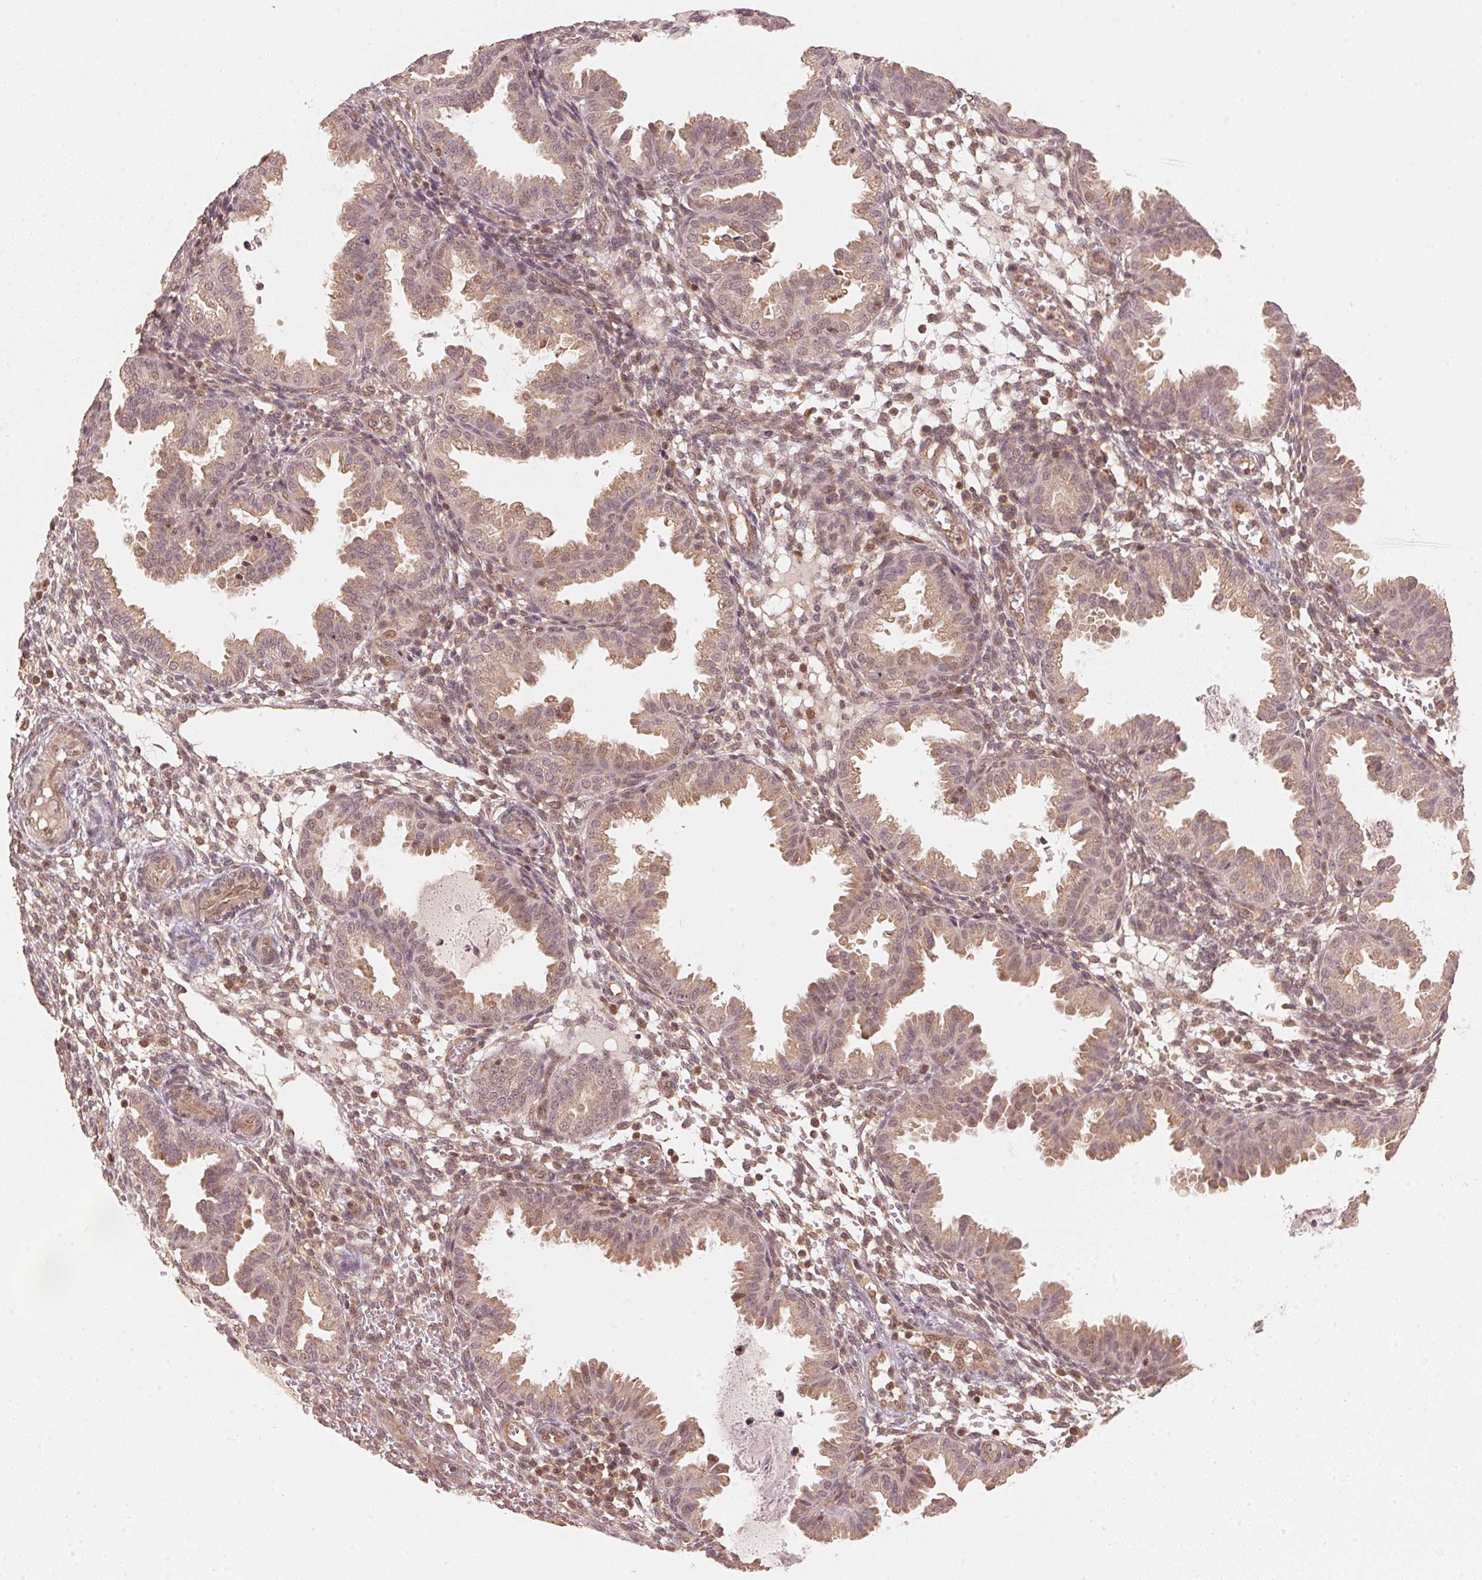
{"staining": {"intensity": "moderate", "quantity": ">75%", "location": "cytoplasmic/membranous"}, "tissue": "endometrium", "cell_type": "Cells in endometrial stroma", "image_type": "normal", "snomed": [{"axis": "morphology", "description": "Normal tissue, NOS"}, {"axis": "topography", "description": "Endometrium"}], "caption": "High-magnification brightfield microscopy of benign endometrium stained with DAB (3,3'-diaminobenzidine) (brown) and counterstained with hematoxylin (blue). cells in endometrial stroma exhibit moderate cytoplasmic/membranous positivity is appreciated in approximately>75% of cells. (Brightfield microscopy of DAB IHC at high magnification).", "gene": "C2orf73", "patient": {"sex": "female", "age": 33}}